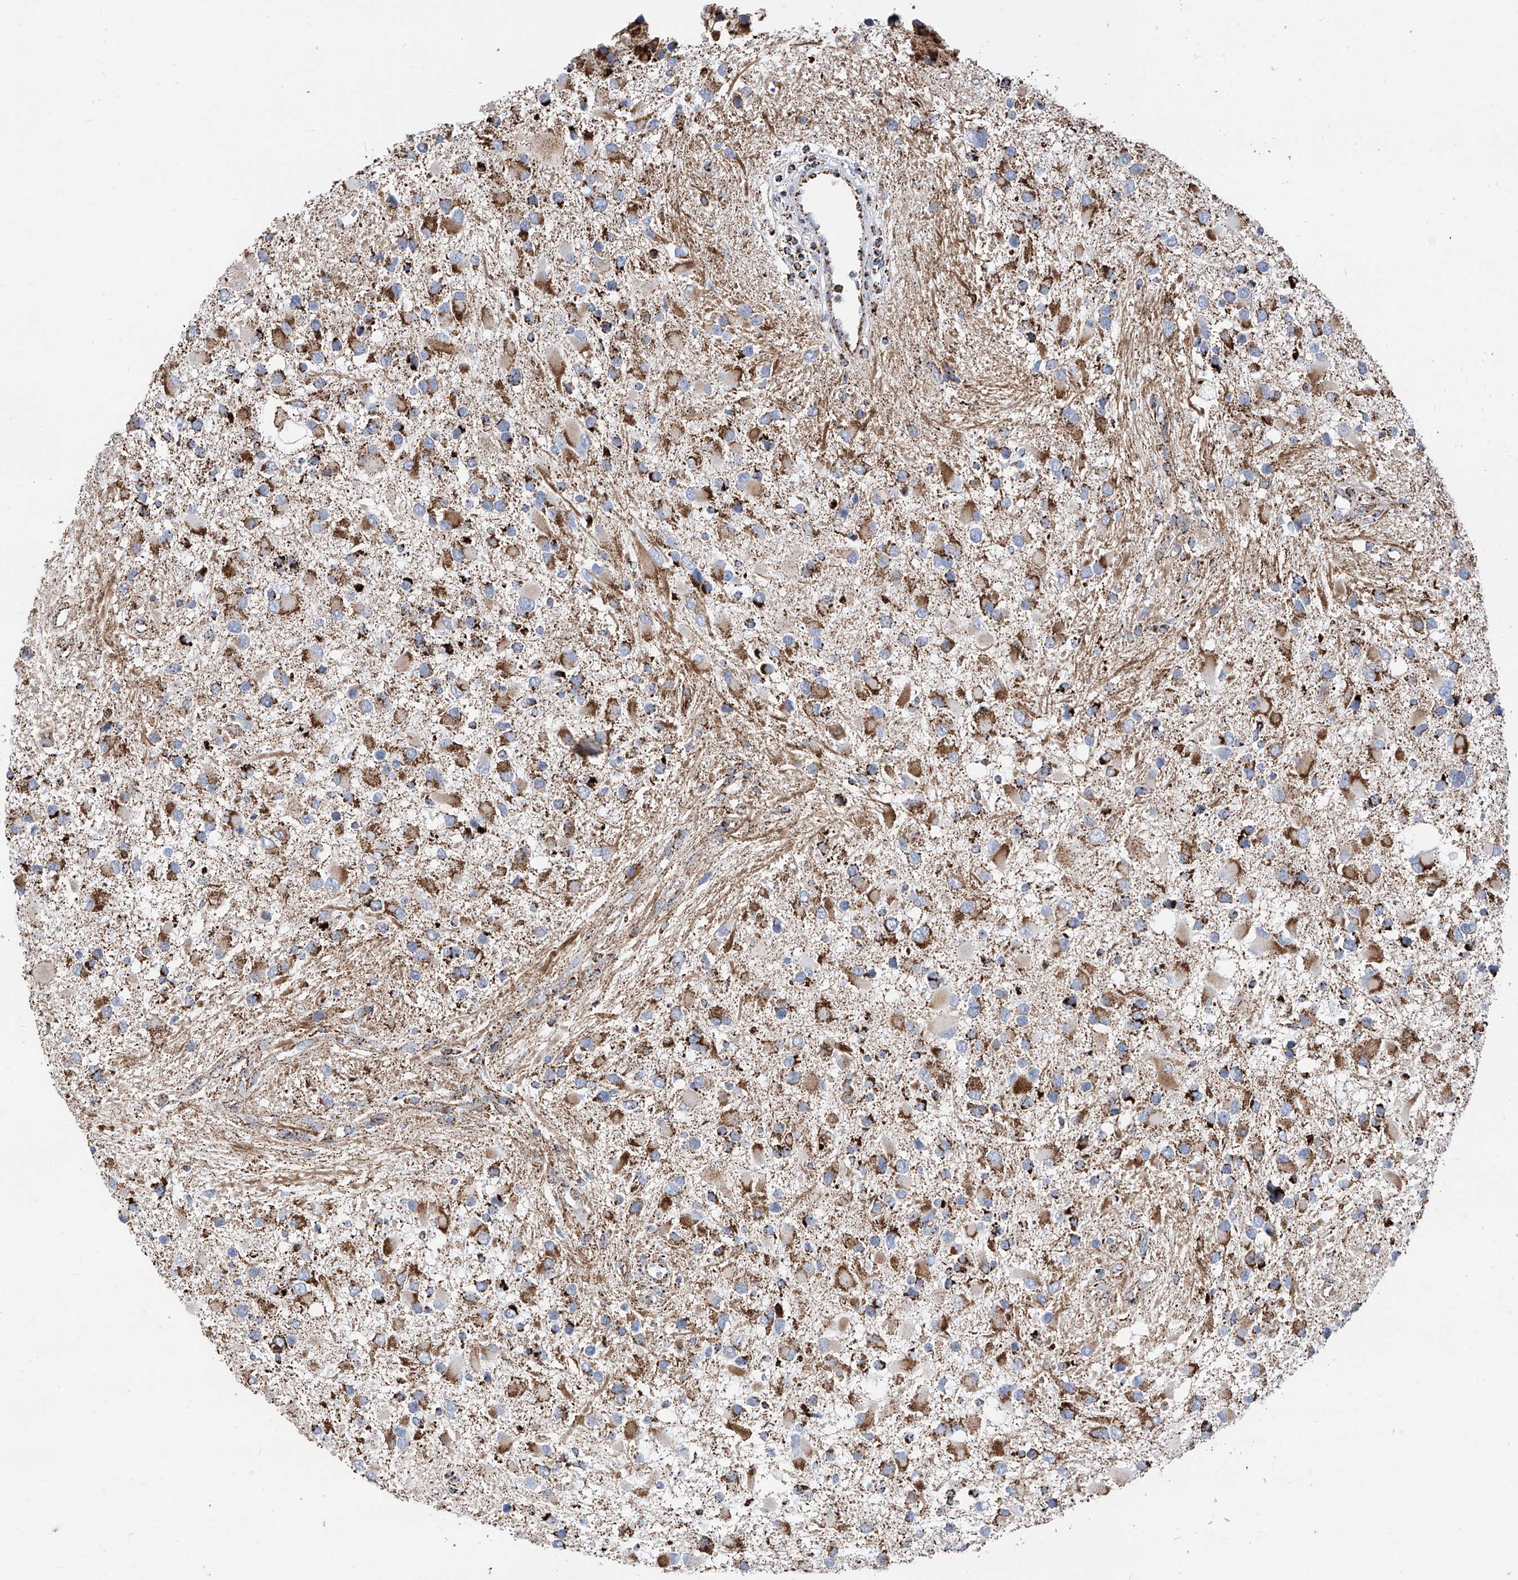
{"staining": {"intensity": "strong", "quantity": "25%-75%", "location": "cytoplasmic/membranous"}, "tissue": "glioma", "cell_type": "Tumor cells", "image_type": "cancer", "snomed": [{"axis": "morphology", "description": "Glioma, malignant, High grade"}, {"axis": "topography", "description": "Brain"}], "caption": "Glioma tissue shows strong cytoplasmic/membranous expression in about 25%-75% of tumor cells, visualized by immunohistochemistry. The protein is stained brown, and the nuclei are stained in blue (DAB IHC with brightfield microscopy, high magnification).", "gene": "COX5B", "patient": {"sex": "male", "age": 53}}